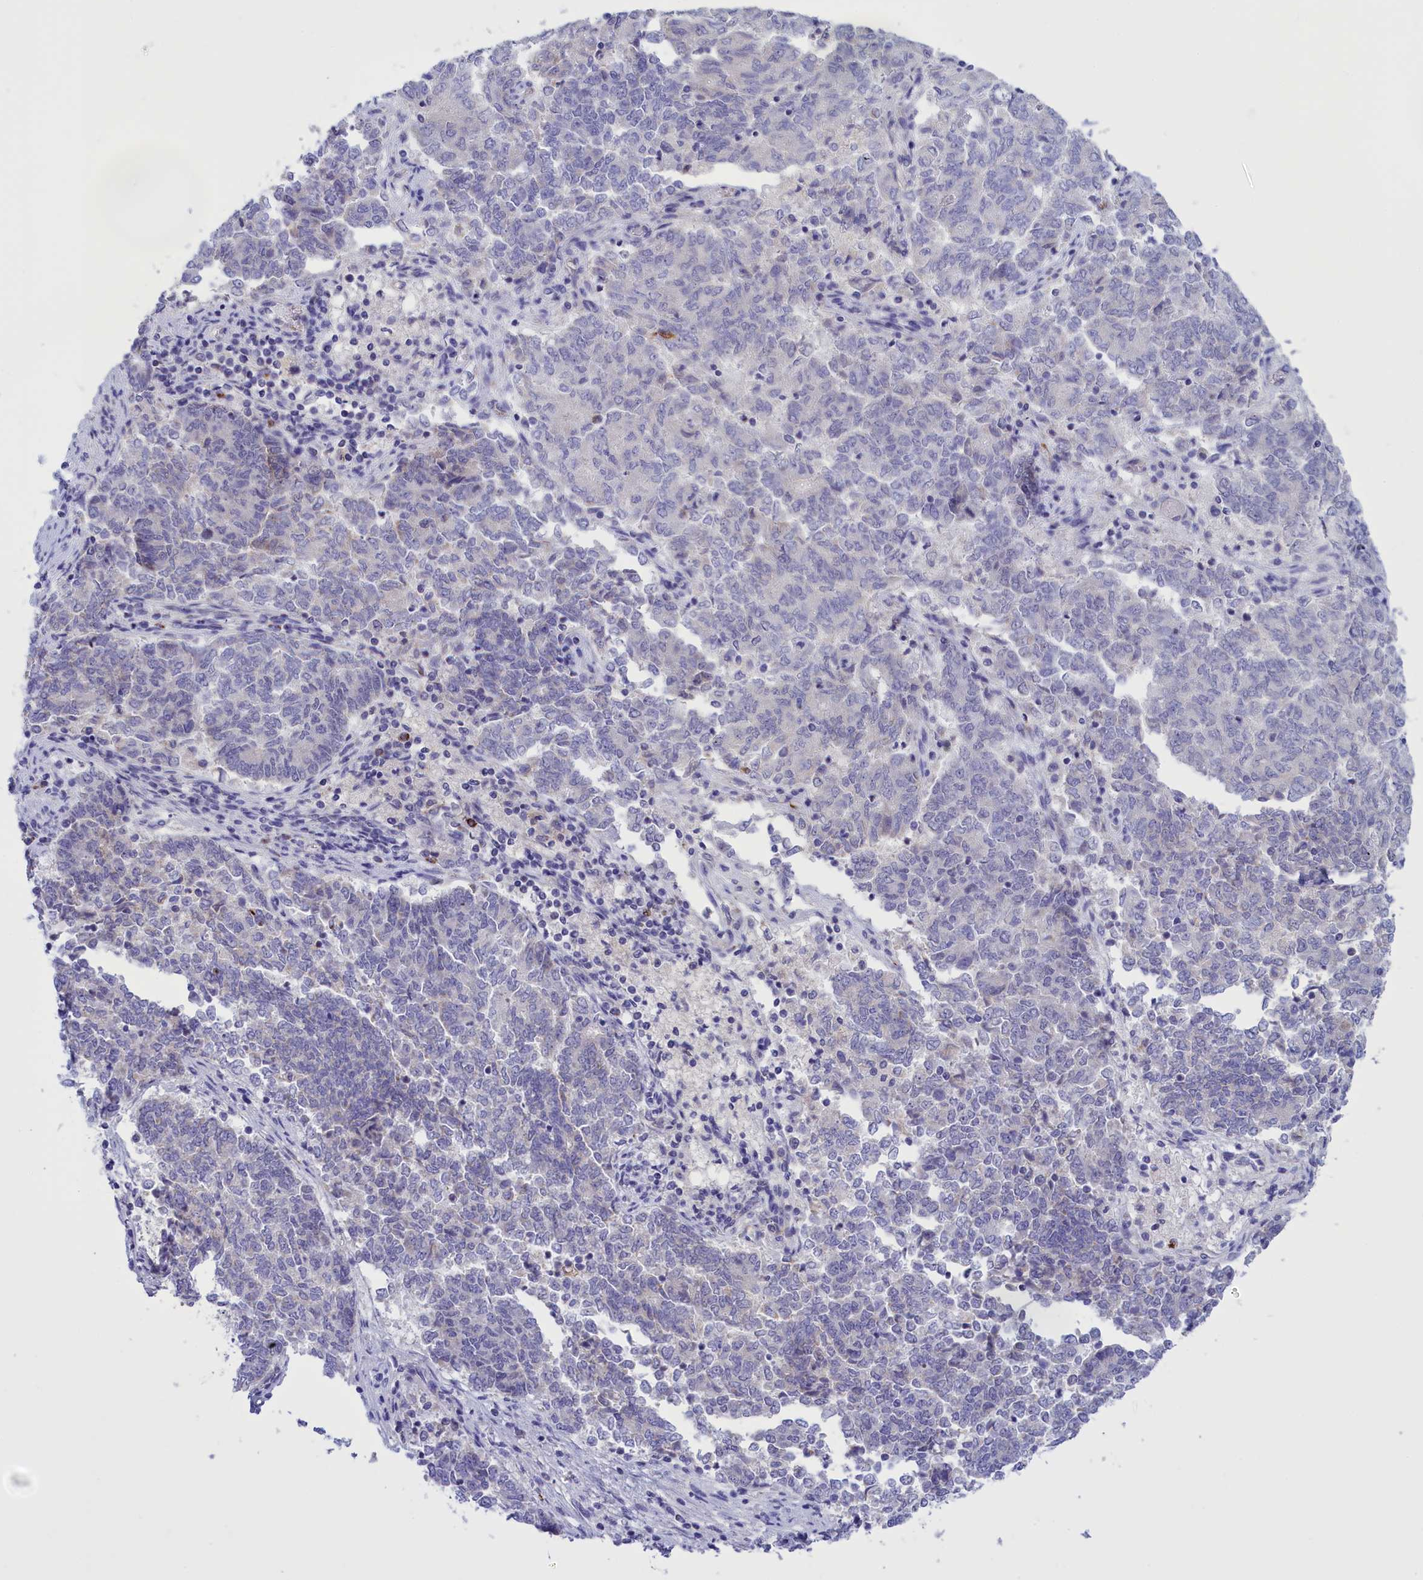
{"staining": {"intensity": "negative", "quantity": "none", "location": "none"}, "tissue": "endometrial cancer", "cell_type": "Tumor cells", "image_type": "cancer", "snomed": [{"axis": "morphology", "description": "Adenocarcinoma, NOS"}, {"axis": "topography", "description": "Endometrium"}], "caption": "A photomicrograph of human endometrial cancer (adenocarcinoma) is negative for staining in tumor cells. (Stains: DAB IHC with hematoxylin counter stain, Microscopy: brightfield microscopy at high magnification).", "gene": "FAM149B1", "patient": {"sex": "female", "age": 80}}